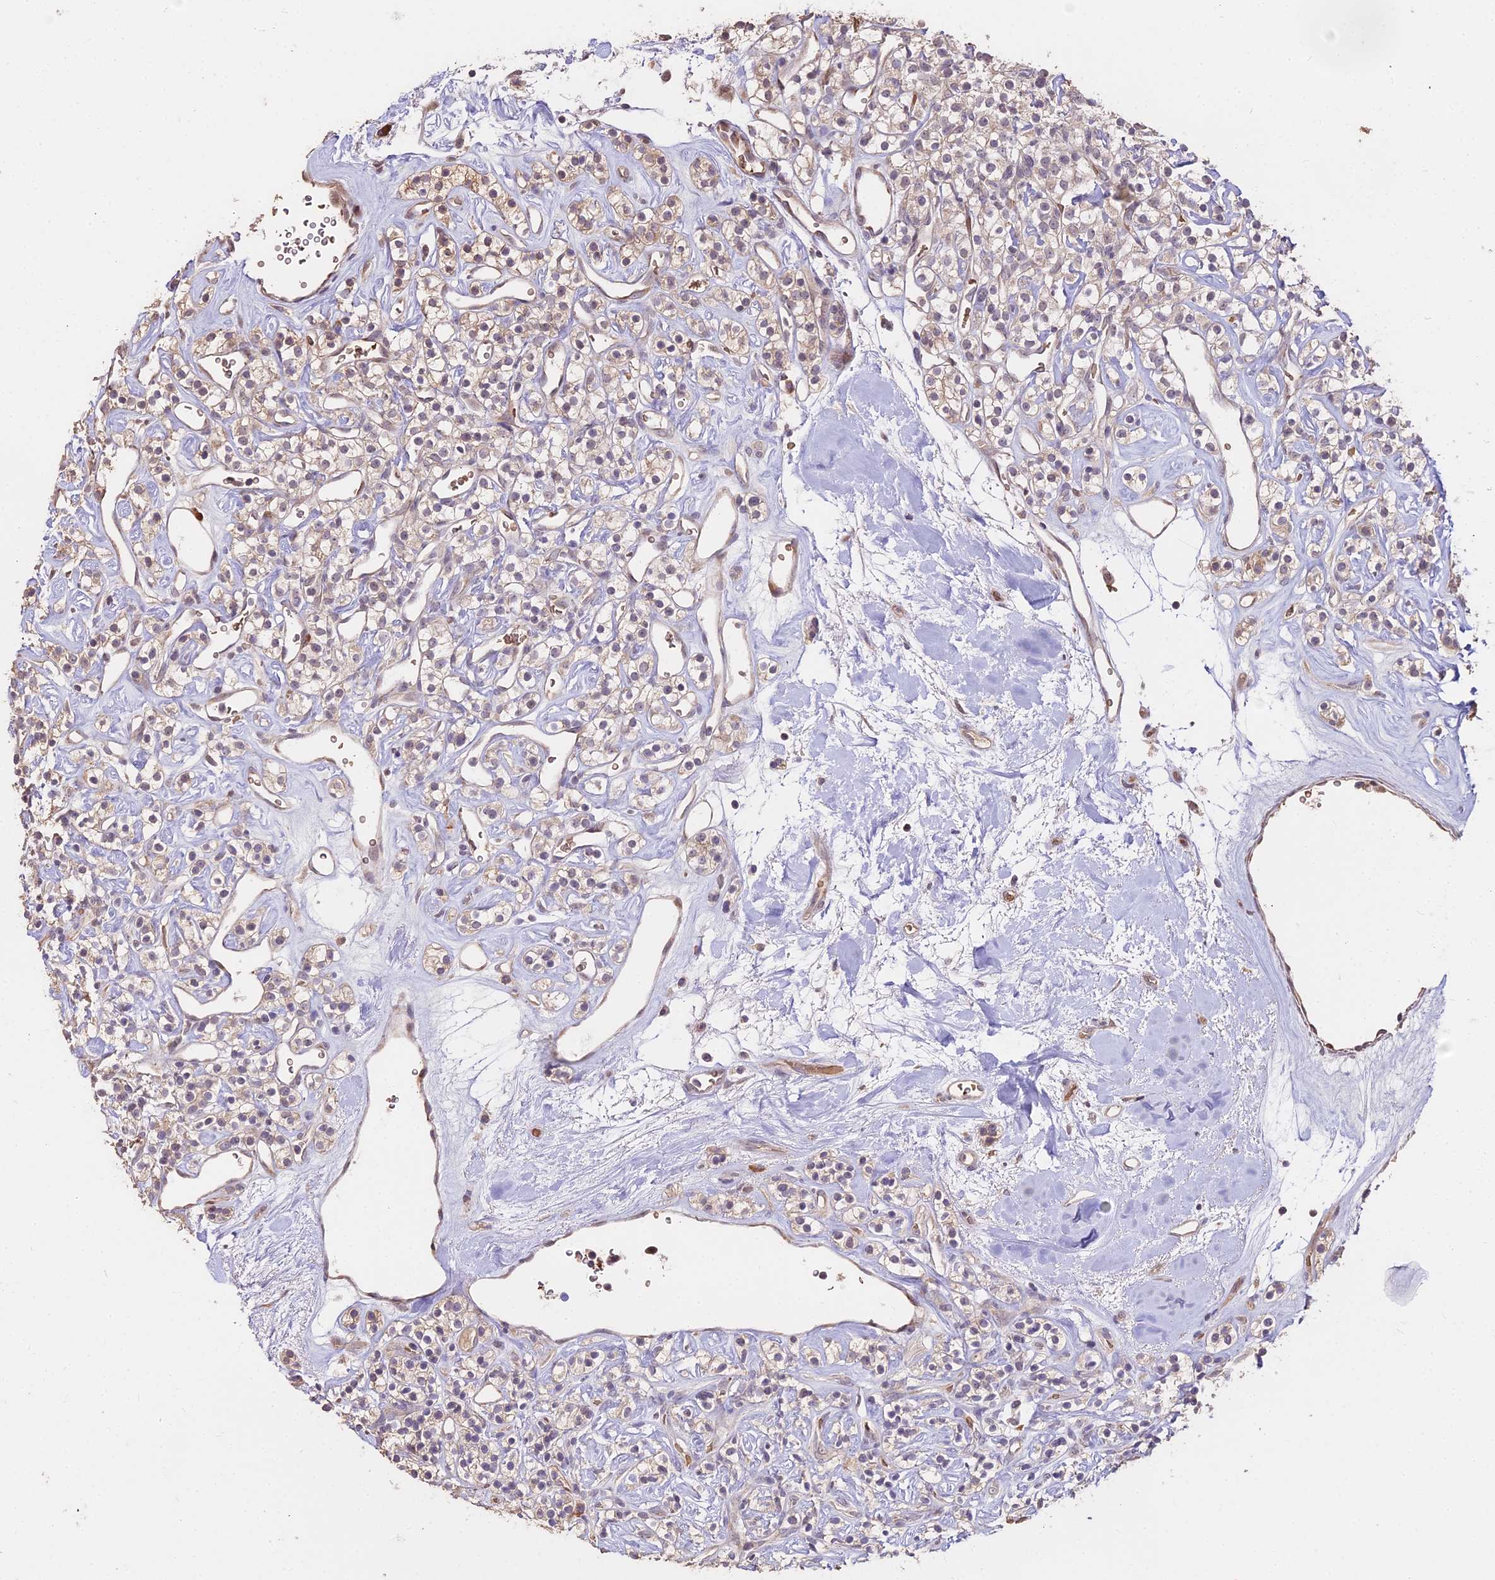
{"staining": {"intensity": "weak", "quantity": ">75%", "location": "cytoplasmic/membranous"}, "tissue": "renal cancer", "cell_type": "Tumor cells", "image_type": "cancer", "snomed": [{"axis": "morphology", "description": "Adenocarcinoma, NOS"}, {"axis": "topography", "description": "Kidney"}], "caption": "IHC of renal cancer displays low levels of weak cytoplasmic/membranous expression in approximately >75% of tumor cells.", "gene": "ZDBF2", "patient": {"sex": "male", "age": 77}}